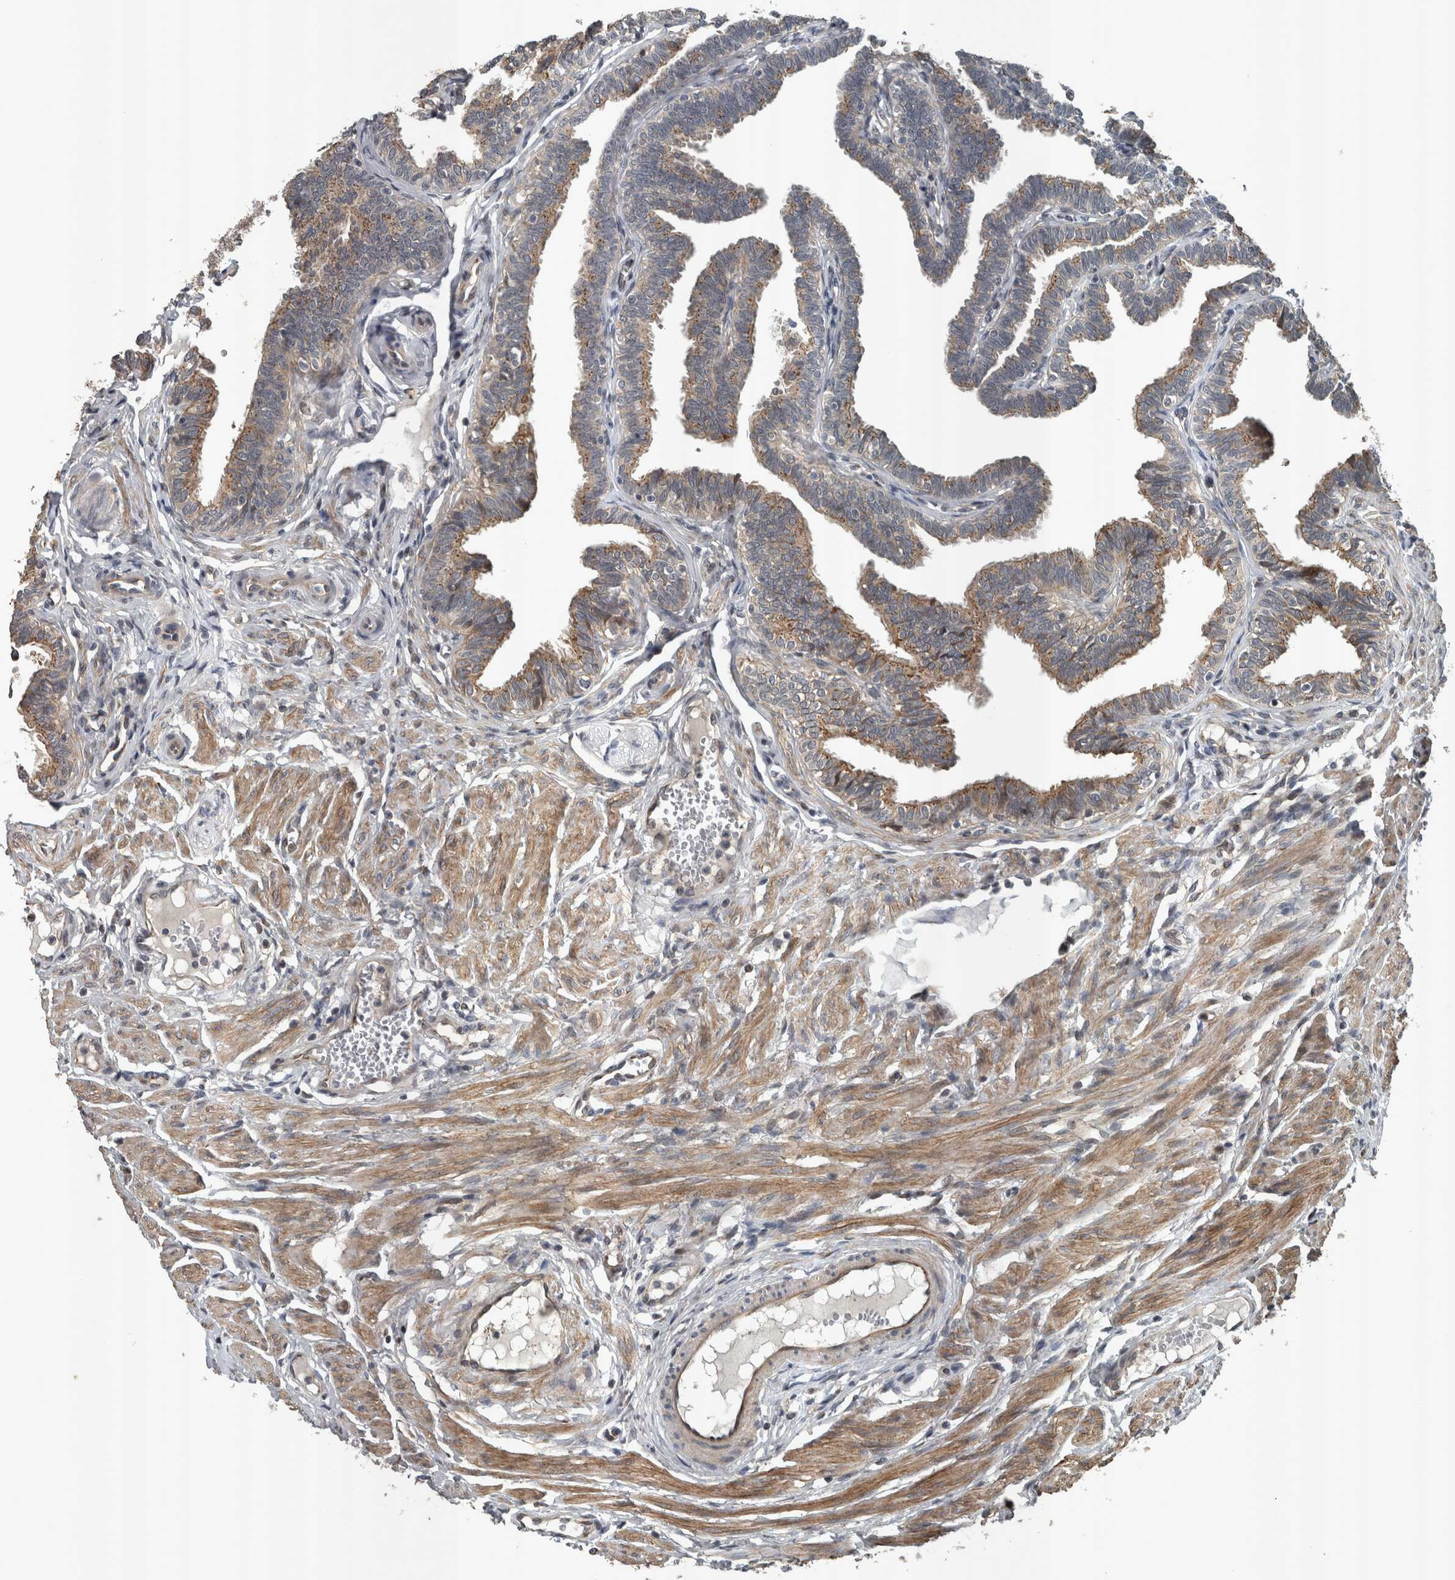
{"staining": {"intensity": "moderate", "quantity": ">75%", "location": "cytoplasmic/membranous"}, "tissue": "fallopian tube", "cell_type": "Glandular cells", "image_type": "normal", "snomed": [{"axis": "morphology", "description": "Normal tissue, NOS"}, {"axis": "topography", "description": "Fallopian tube"}, {"axis": "topography", "description": "Ovary"}], "caption": "Immunohistochemical staining of normal fallopian tube shows >75% levels of moderate cytoplasmic/membranous protein staining in about >75% of glandular cells. The staining is performed using DAB brown chromogen to label protein expression. The nuclei are counter-stained blue using hematoxylin.", "gene": "ZNF345", "patient": {"sex": "female", "age": 23}}